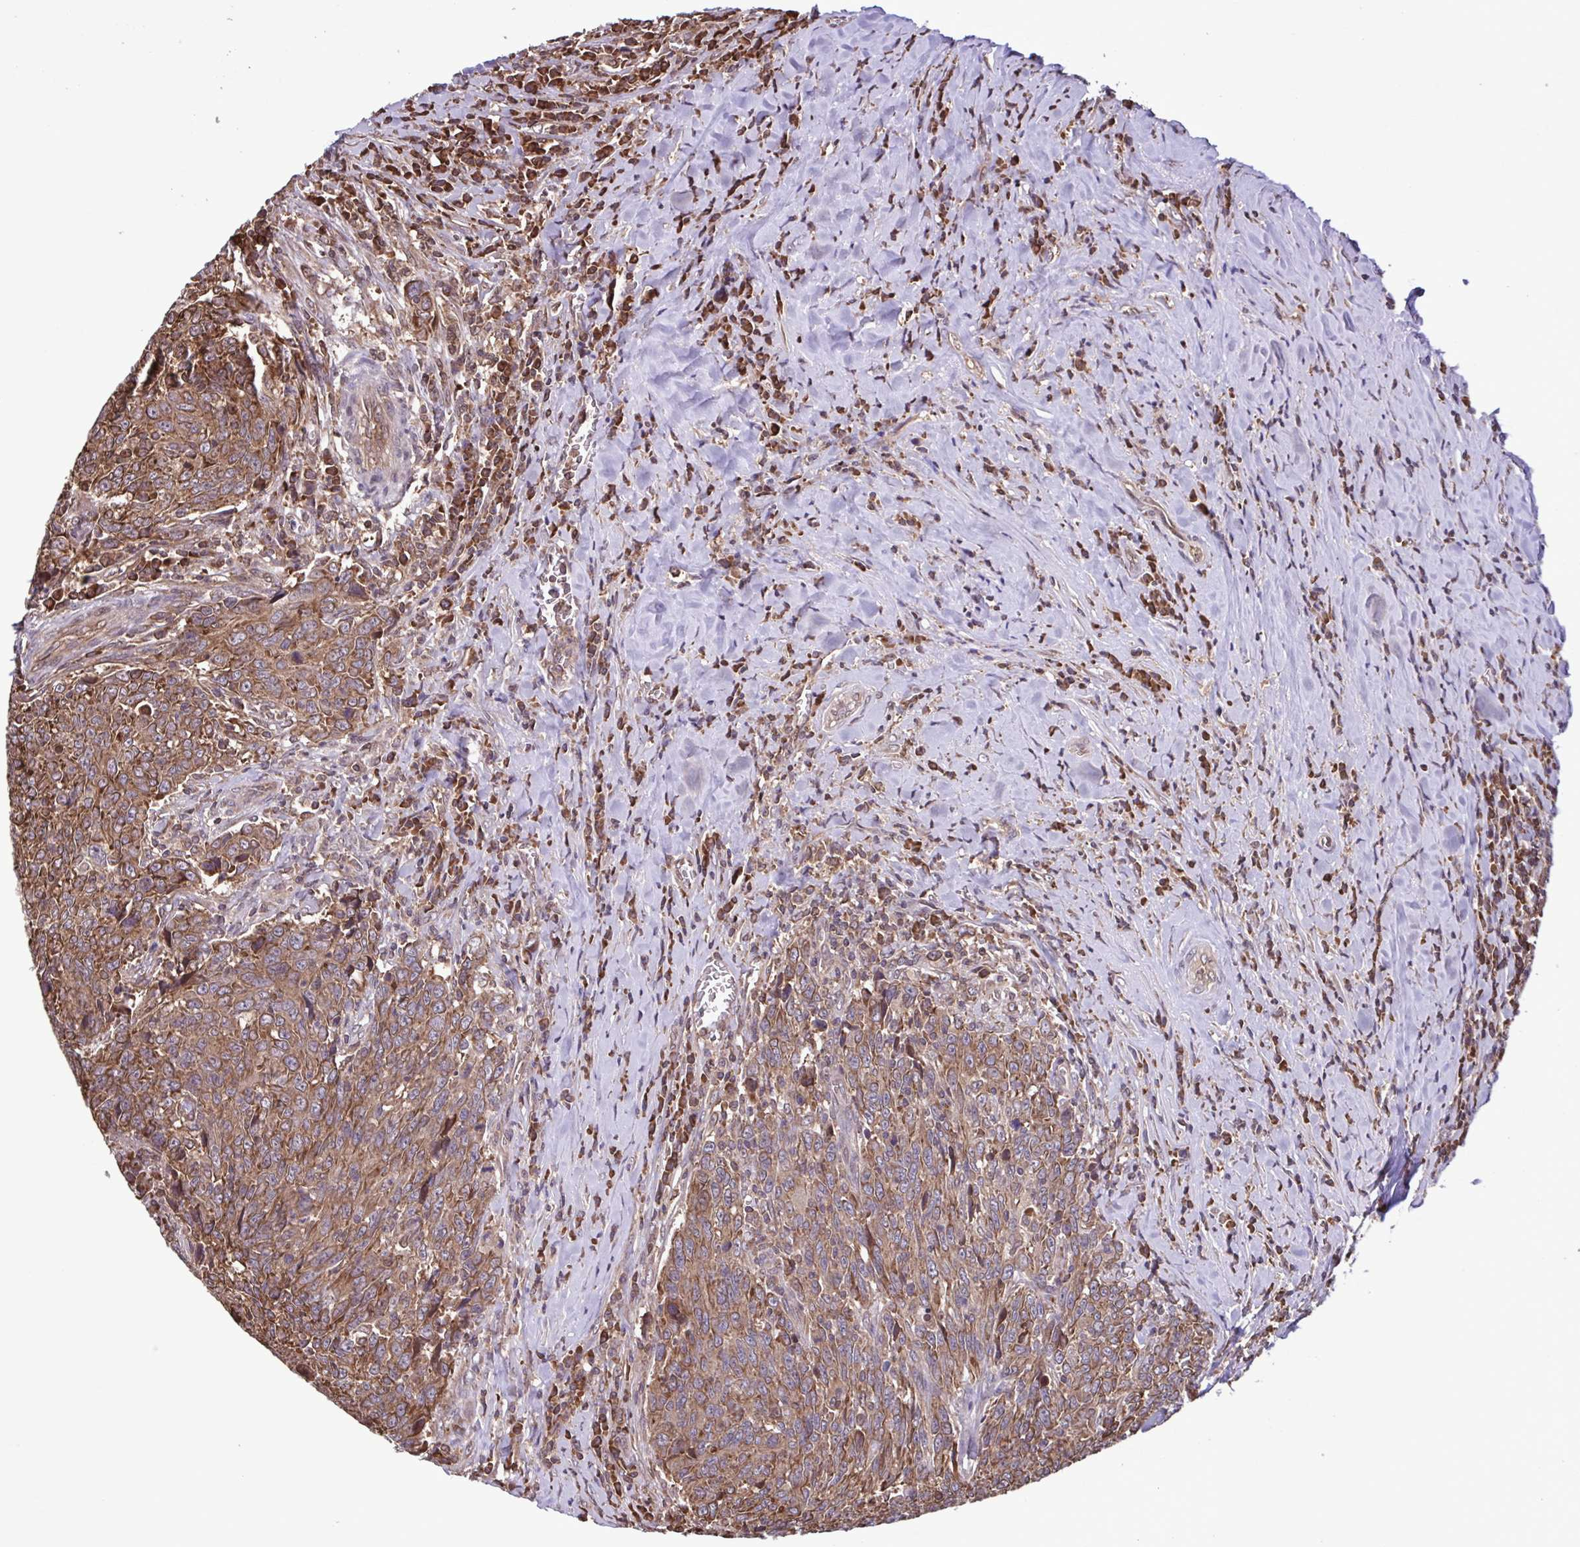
{"staining": {"intensity": "moderate", "quantity": ">75%", "location": "cytoplasmic/membranous"}, "tissue": "breast cancer", "cell_type": "Tumor cells", "image_type": "cancer", "snomed": [{"axis": "morphology", "description": "Duct carcinoma"}, {"axis": "topography", "description": "Breast"}], "caption": "Protein analysis of invasive ductal carcinoma (breast) tissue displays moderate cytoplasmic/membranous expression in about >75% of tumor cells.", "gene": "SEC63", "patient": {"sex": "female", "age": 50}}